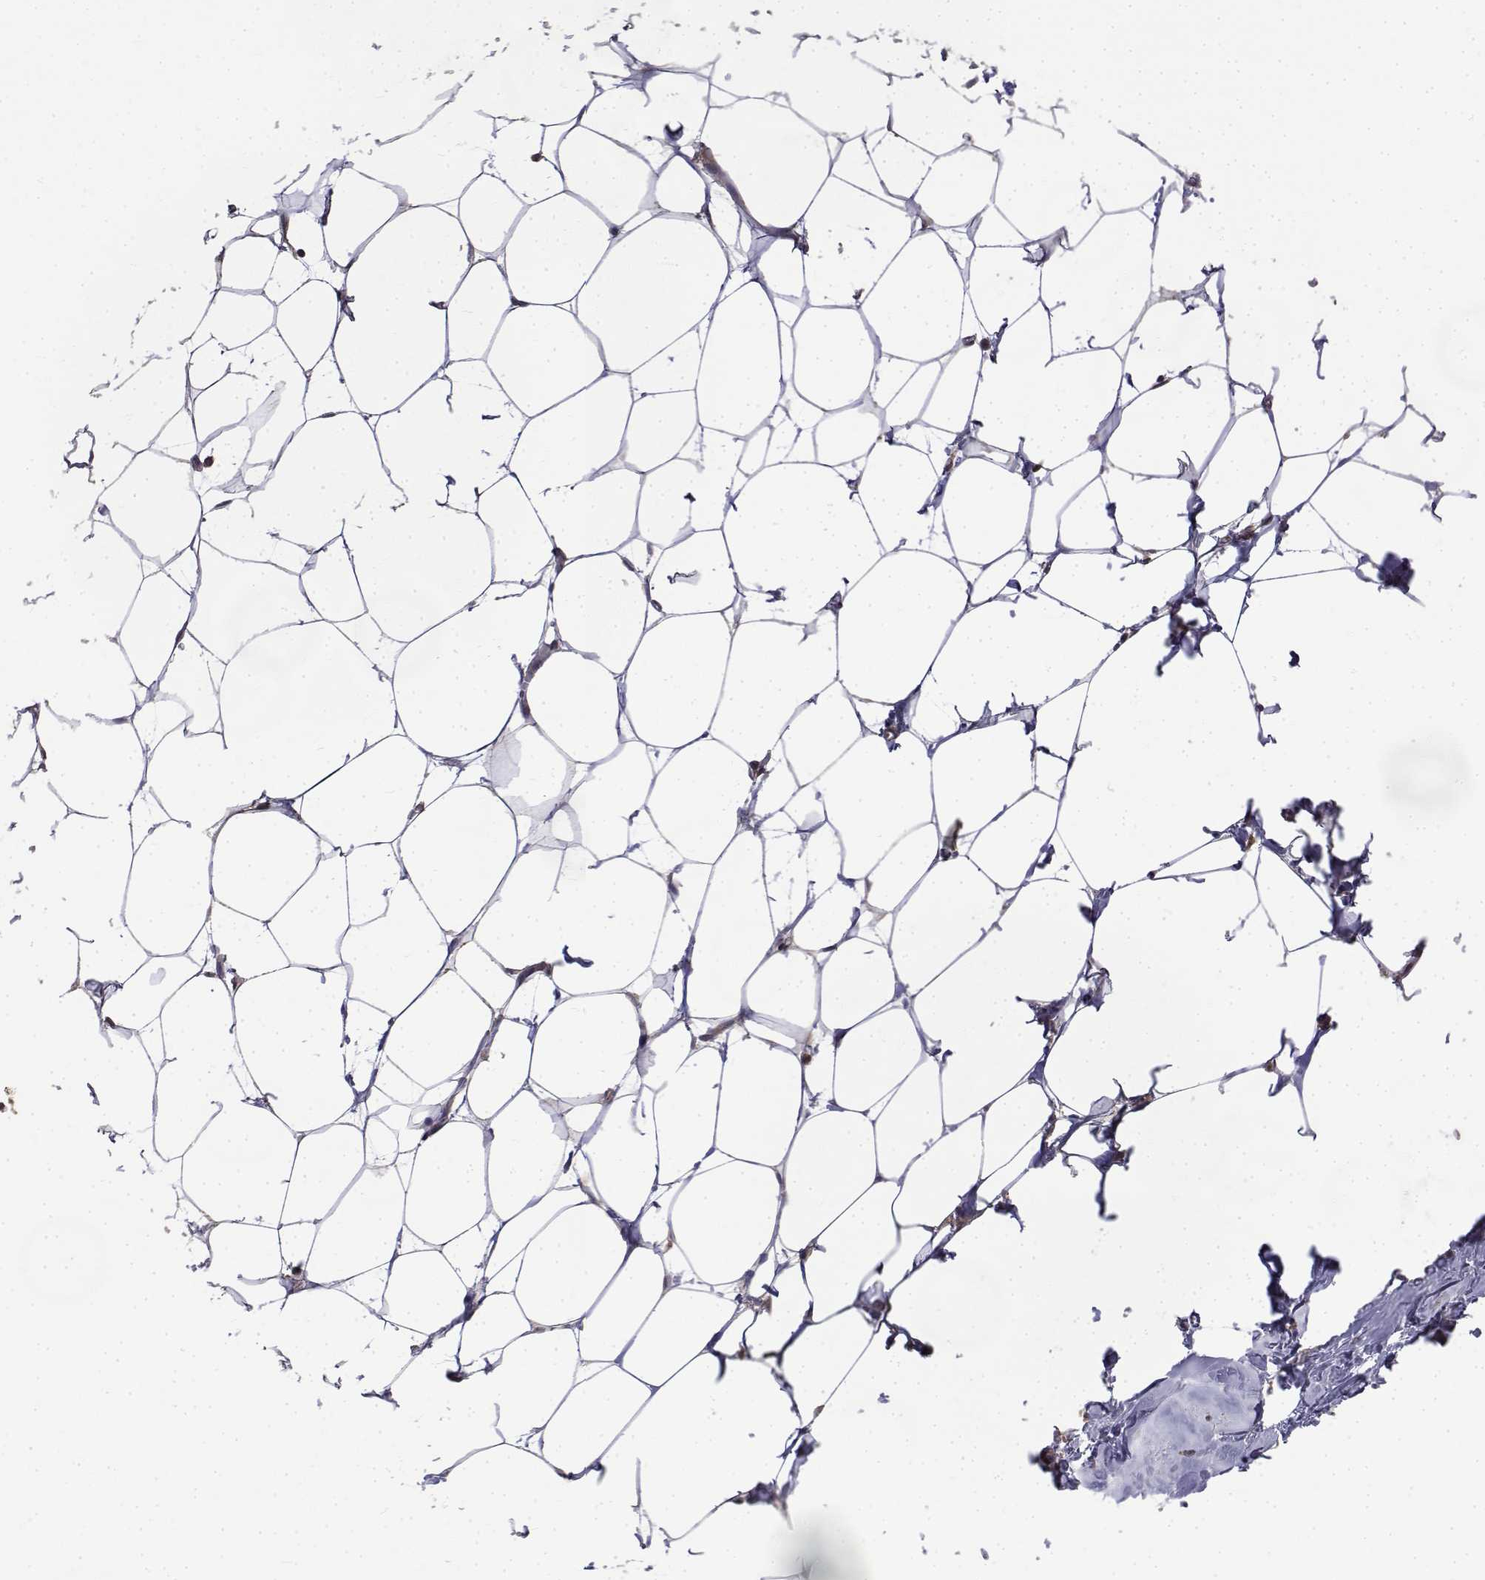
{"staining": {"intensity": "moderate", "quantity": ">75%", "location": "nuclear"}, "tissue": "breast", "cell_type": "Adipocytes", "image_type": "normal", "snomed": [{"axis": "morphology", "description": "Normal tissue, NOS"}, {"axis": "topography", "description": "Breast"}], "caption": "Immunohistochemical staining of normal breast displays >75% levels of moderate nuclear protein staining in about >75% of adipocytes.", "gene": "ITGA7", "patient": {"sex": "female", "age": 27}}